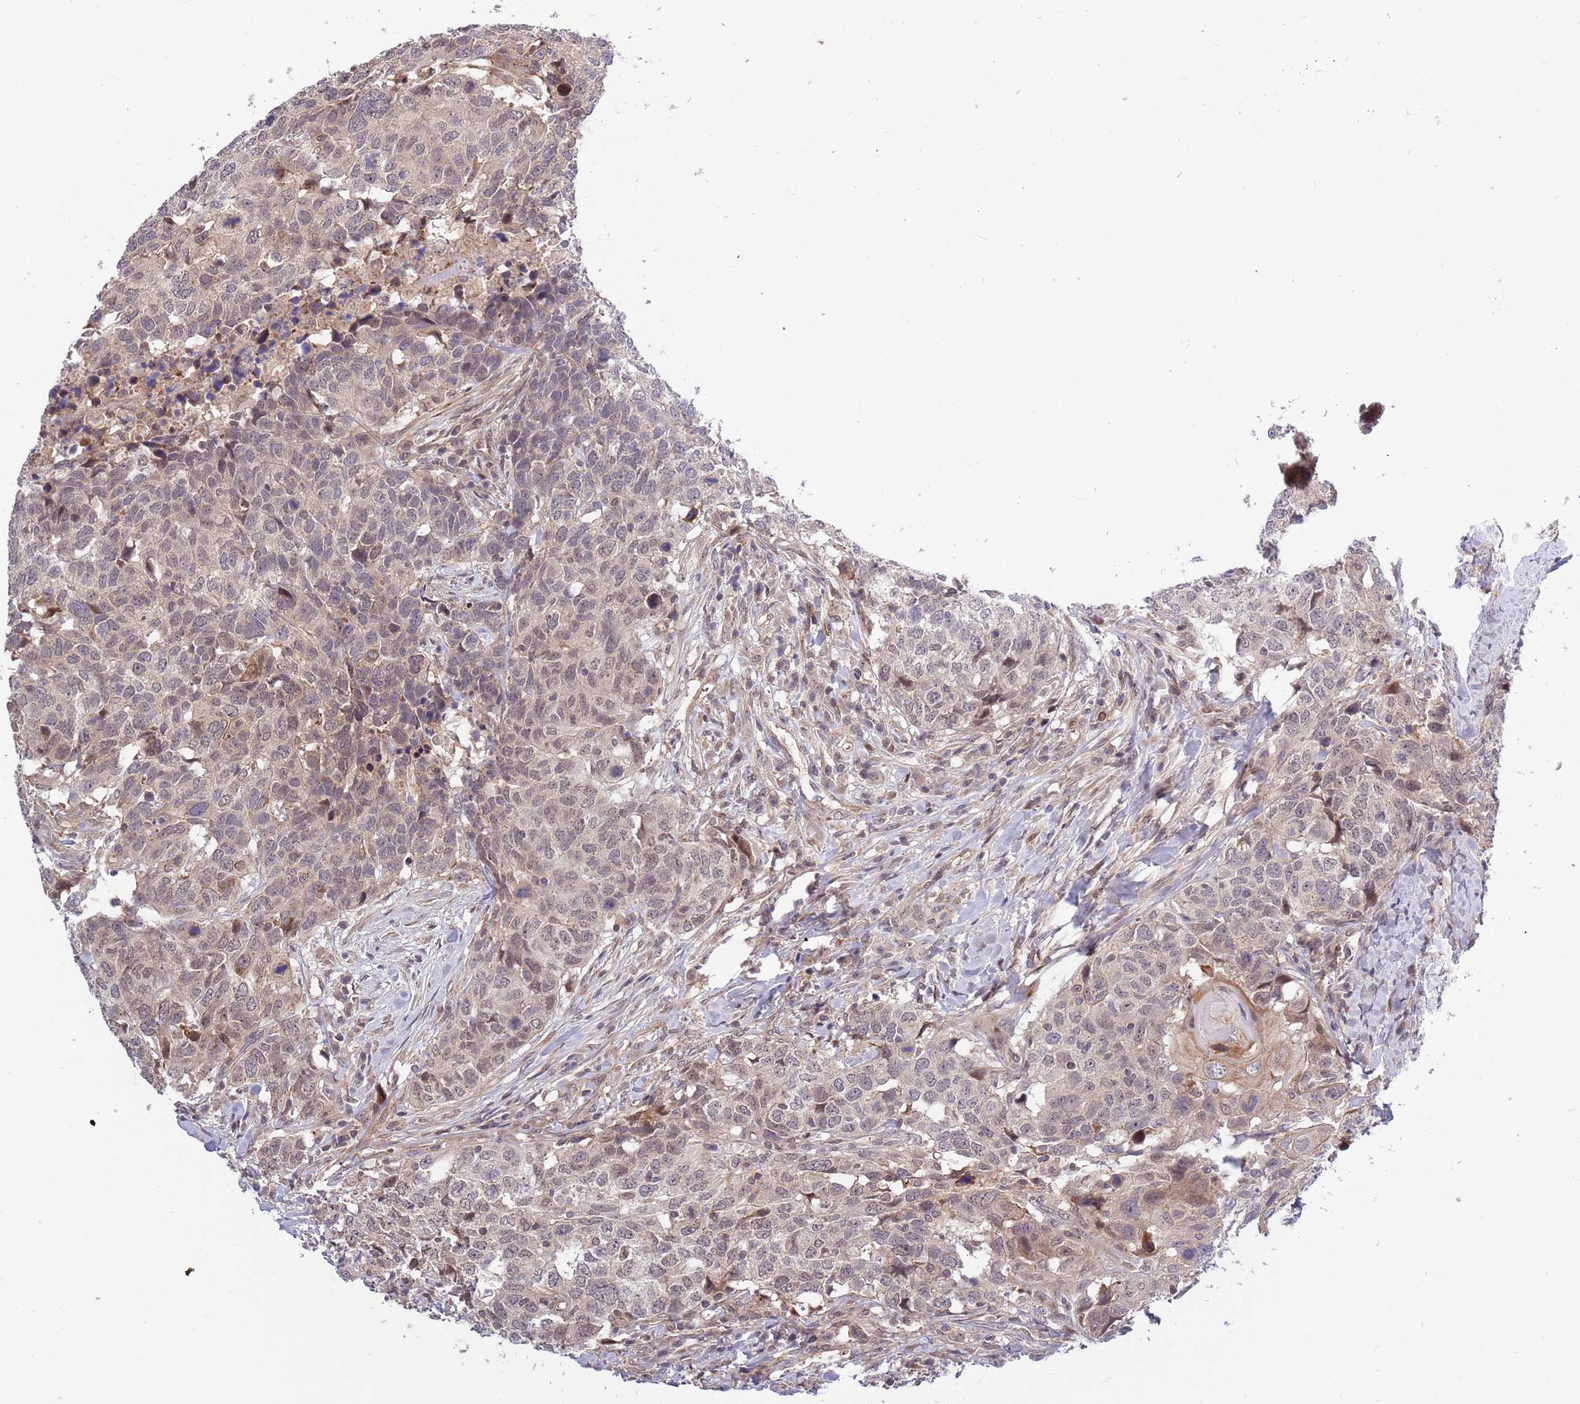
{"staining": {"intensity": "weak", "quantity": "<25%", "location": "nuclear"}, "tissue": "head and neck cancer", "cell_type": "Tumor cells", "image_type": "cancer", "snomed": [{"axis": "morphology", "description": "Normal tissue, NOS"}, {"axis": "morphology", "description": "Squamous cell carcinoma, NOS"}, {"axis": "topography", "description": "Skeletal muscle"}, {"axis": "topography", "description": "Vascular tissue"}, {"axis": "topography", "description": "Peripheral nerve tissue"}, {"axis": "topography", "description": "Head-Neck"}], "caption": "Immunohistochemistry micrograph of neoplastic tissue: head and neck squamous cell carcinoma stained with DAB (3,3'-diaminobenzidine) exhibits no significant protein expression in tumor cells. (Stains: DAB immunohistochemistry with hematoxylin counter stain, Microscopy: brightfield microscopy at high magnification).", "gene": "HAUS3", "patient": {"sex": "male", "age": 66}}